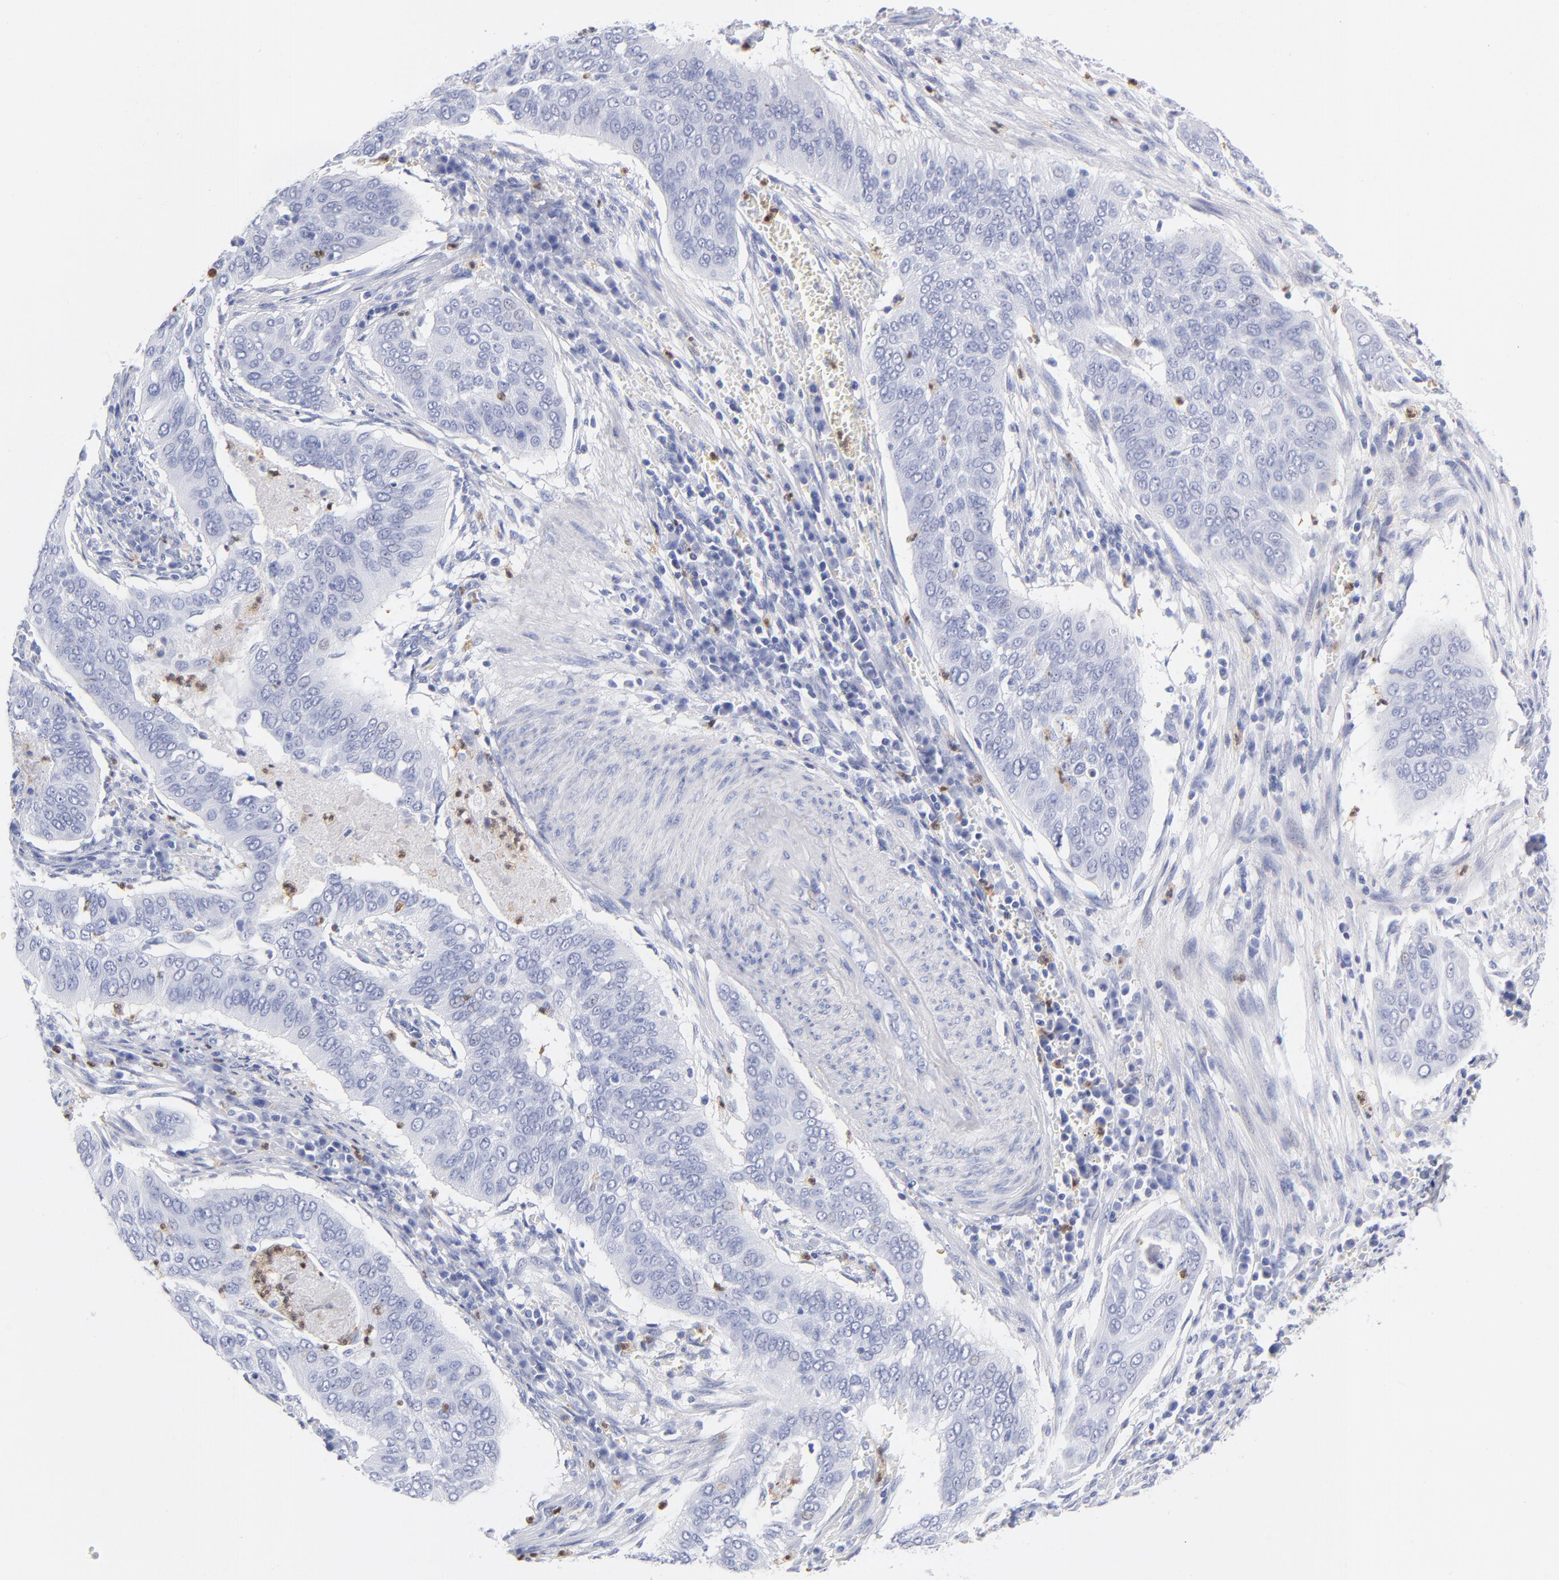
{"staining": {"intensity": "negative", "quantity": "none", "location": "none"}, "tissue": "cervical cancer", "cell_type": "Tumor cells", "image_type": "cancer", "snomed": [{"axis": "morphology", "description": "Squamous cell carcinoma, NOS"}, {"axis": "topography", "description": "Cervix"}], "caption": "High magnification brightfield microscopy of cervical squamous cell carcinoma stained with DAB (brown) and counterstained with hematoxylin (blue): tumor cells show no significant positivity.", "gene": "ARG1", "patient": {"sex": "female", "age": 39}}